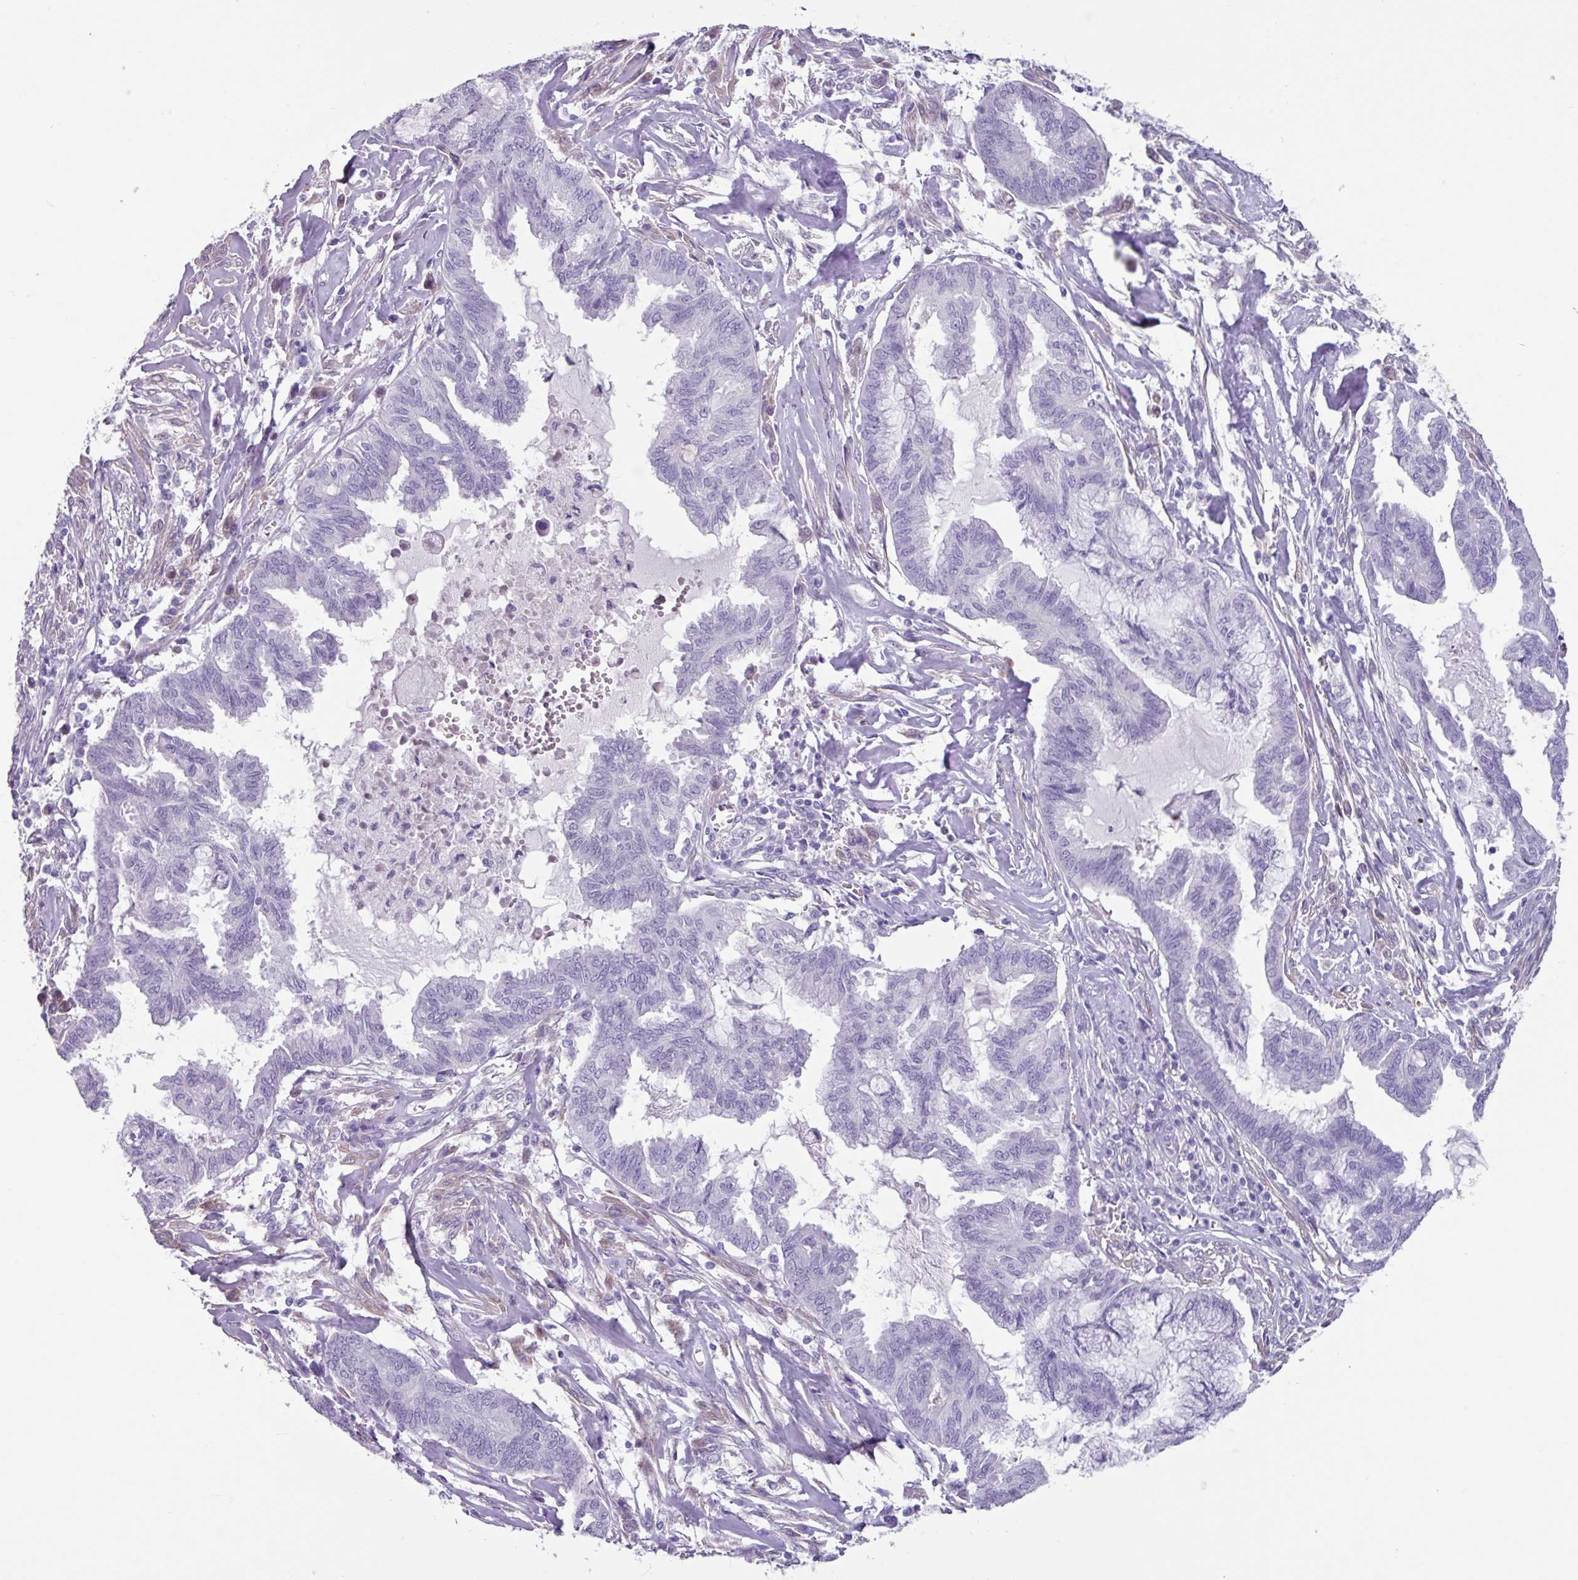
{"staining": {"intensity": "negative", "quantity": "none", "location": "none"}, "tissue": "endometrial cancer", "cell_type": "Tumor cells", "image_type": "cancer", "snomed": [{"axis": "morphology", "description": "Adenocarcinoma, NOS"}, {"axis": "topography", "description": "Endometrium"}], "caption": "Adenocarcinoma (endometrial) was stained to show a protein in brown. There is no significant positivity in tumor cells.", "gene": "OTX1", "patient": {"sex": "female", "age": 86}}